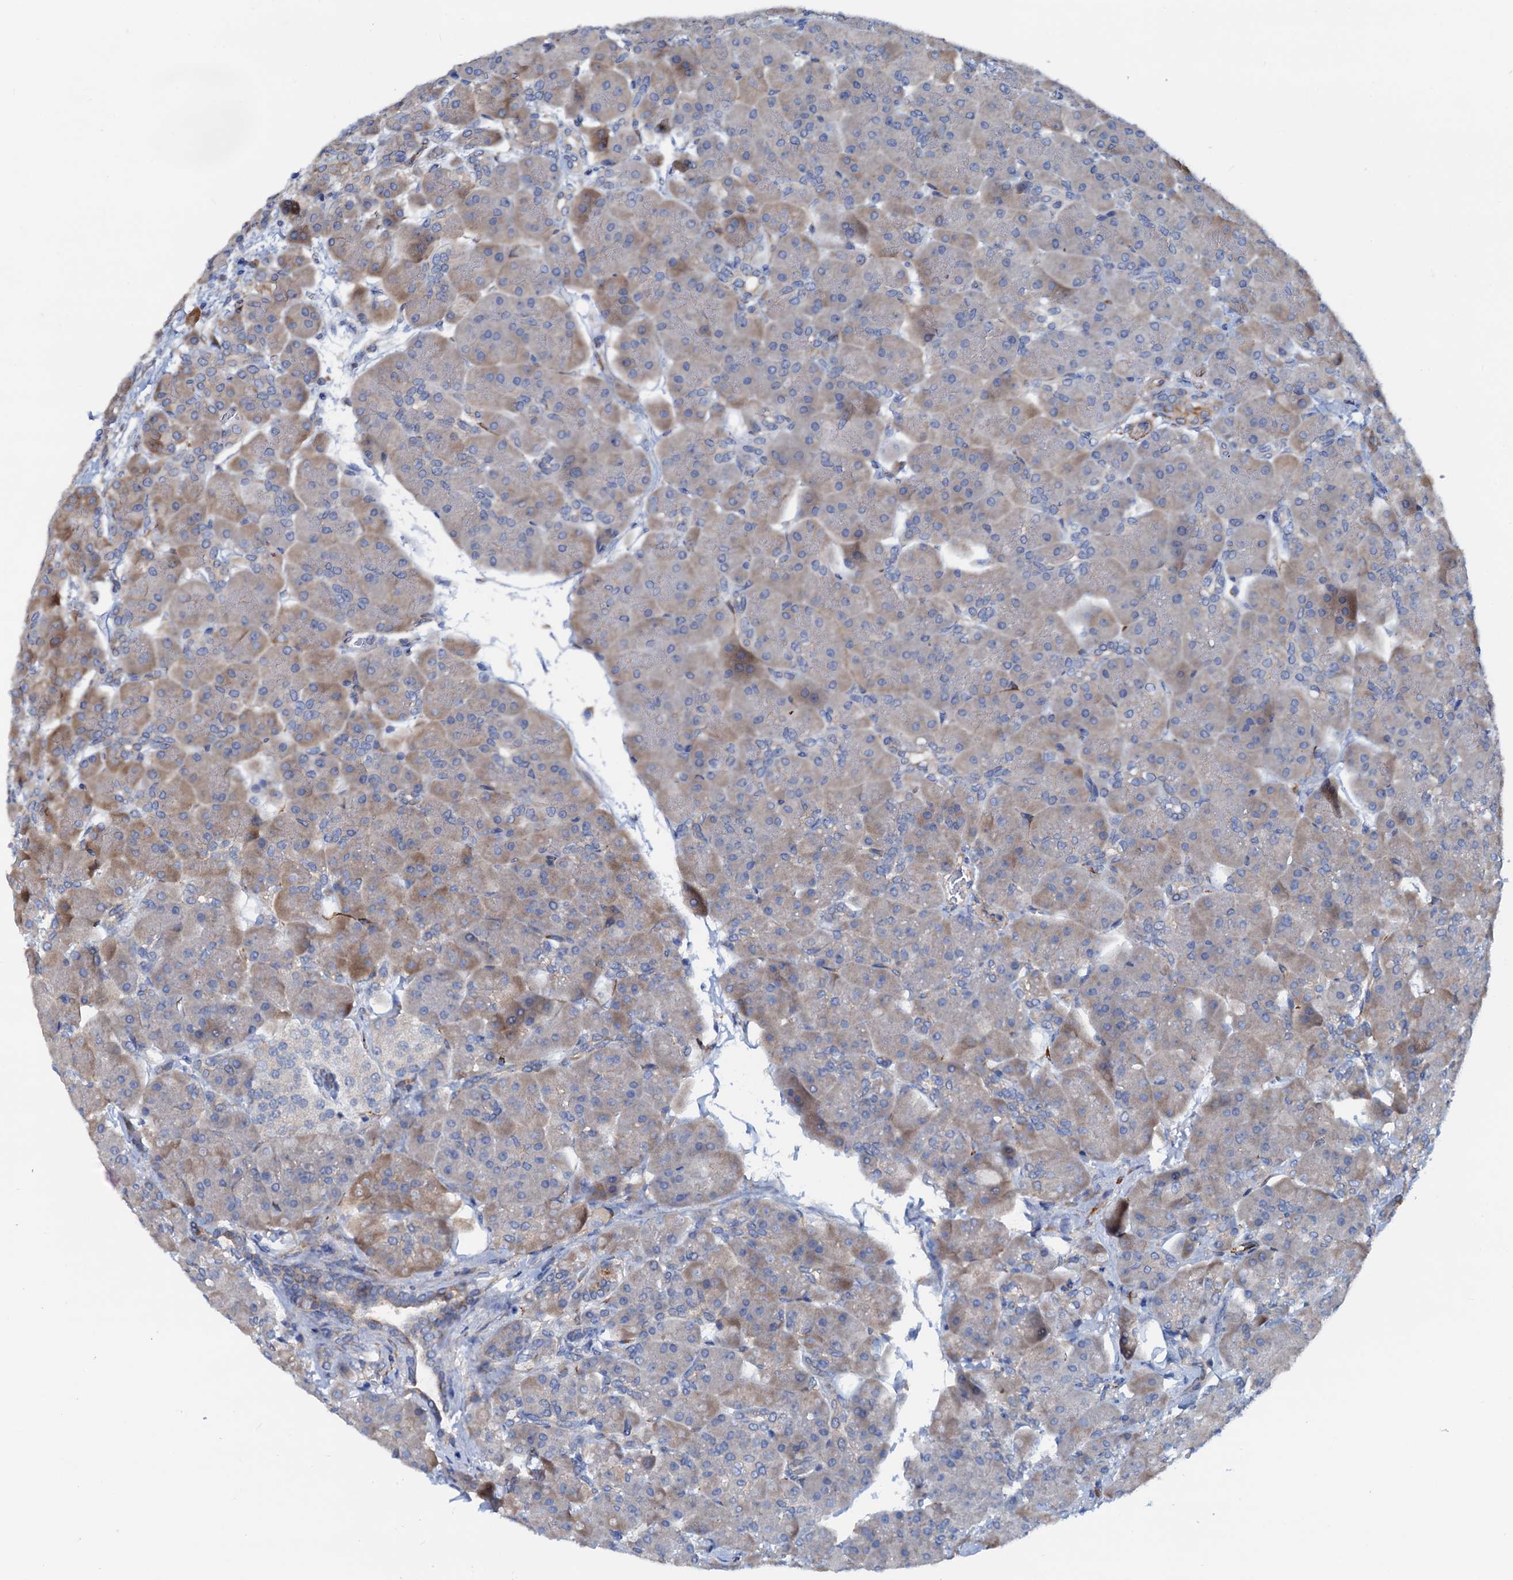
{"staining": {"intensity": "weak", "quantity": "25%-75%", "location": "cytoplasmic/membranous"}, "tissue": "pancreas", "cell_type": "Exocrine glandular cells", "image_type": "normal", "snomed": [{"axis": "morphology", "description": "Normal tissue, NOS"}, {"axis": "topography", "description": "Pancreas"}], "caption": "Immunohistochemical staining of normal human pancreas reveals 25%-75% levels of weak cytoplasmic/membranous protein positivity in approximately 25%-75% of exocrine glandular cells. The staining was performed using DAB to visualize the protein expression in brown, while the nuclei were stained in blue with hematoxylin (Magnification: 20x).", "gene": "RASSF9", "patient": {"sex": "male", "age": 66}}